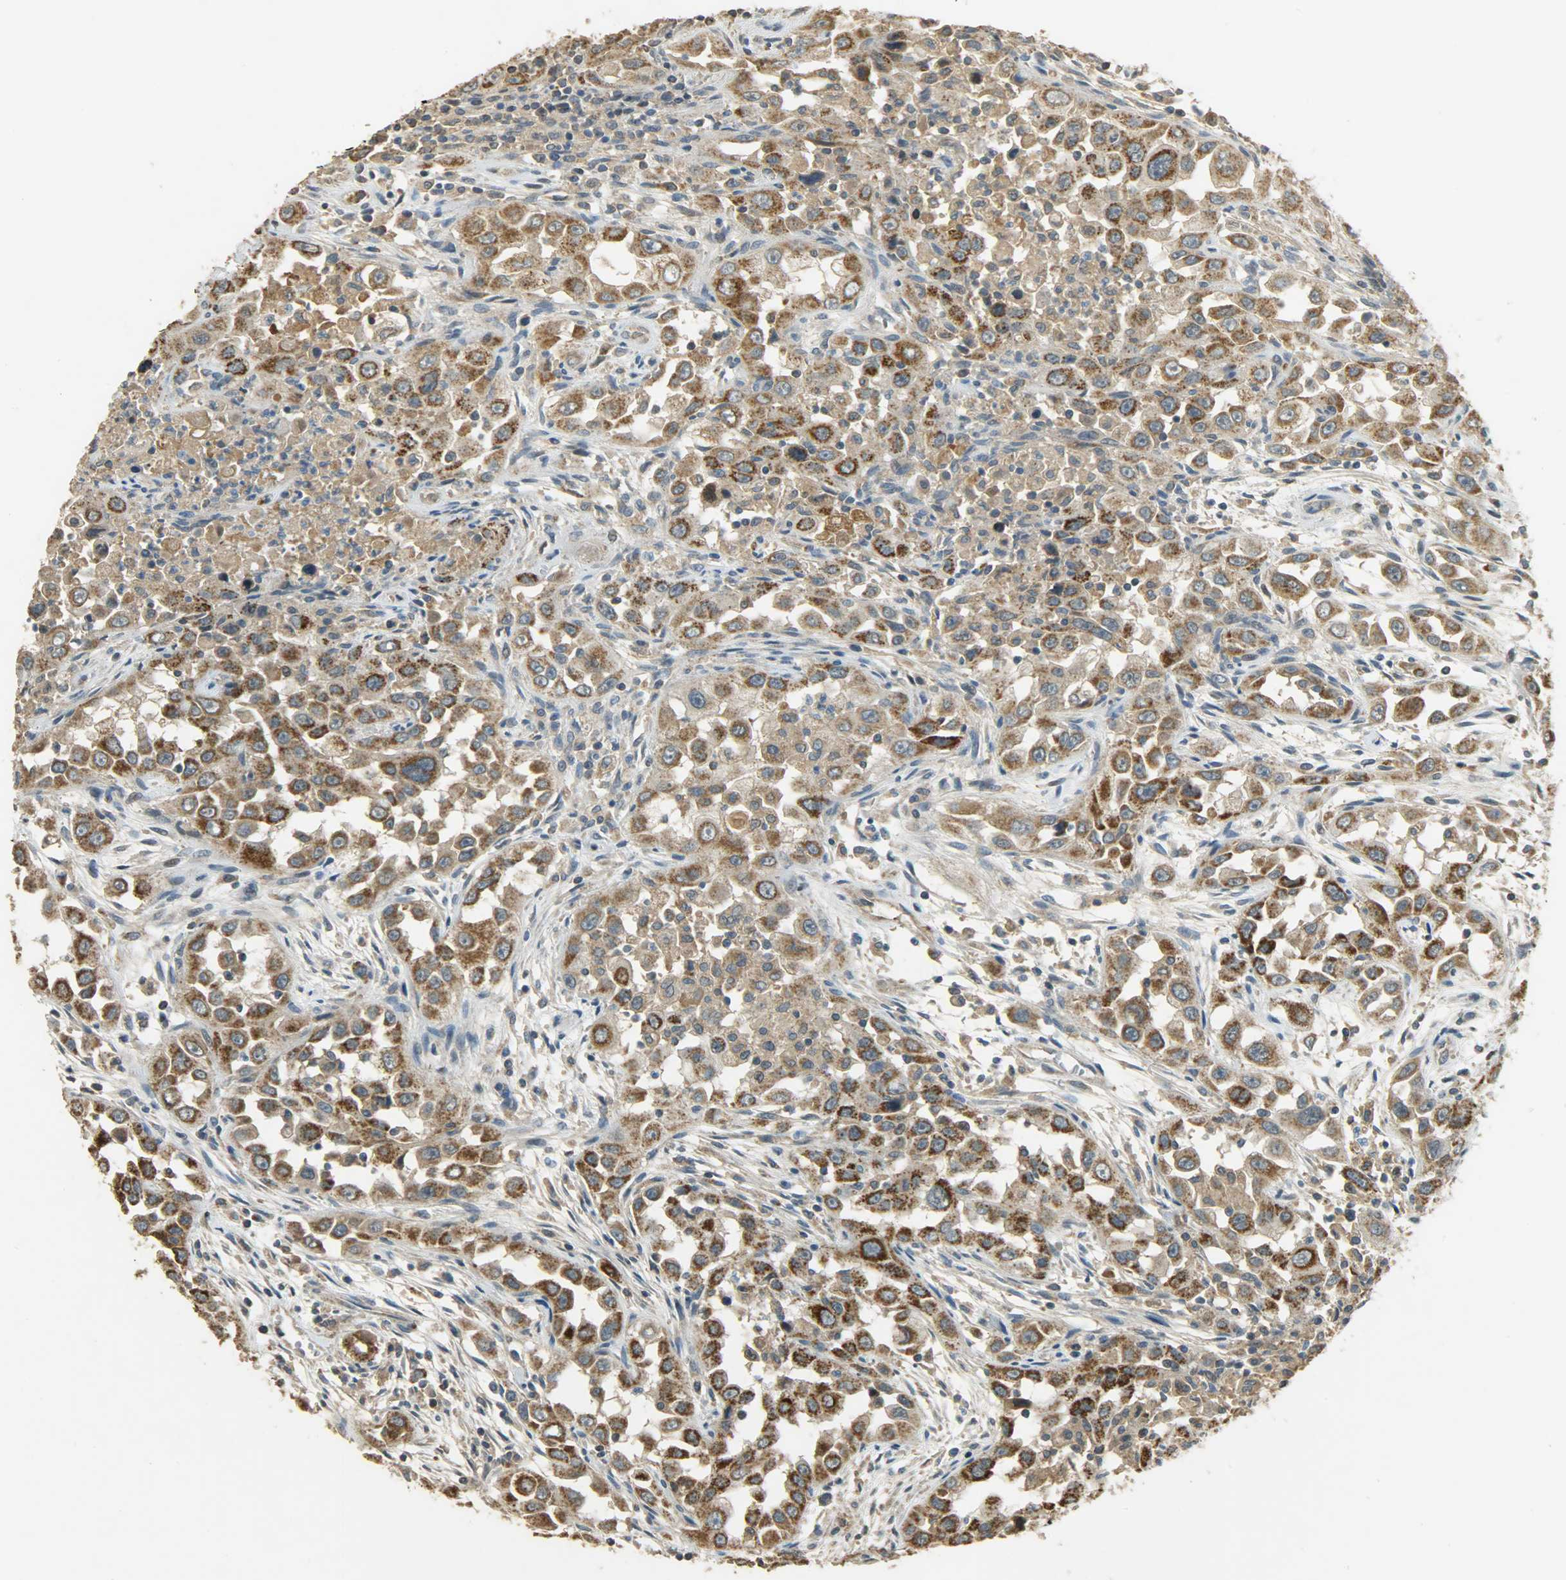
{"staining": {"intensity": "moderate", "quantity": ">75%", "location": "cytoplasmic/membranous"}, "tissue": "head and neck cancer", "cell_type": "Tumor cells", "image_type": "cancer", "snomed": [{"axis": "morphology", "description": "Carcinoma, NOS"}, {"axis": "topography", "description": "Head-Neck"}], "caption": "Protein staining shows moderate cytoplasmic/membranous expression in about >75% of tumor cells in head and neck cancer.", "gene": "HDHD5", "patient": {"sex": "male", "age": 87}}